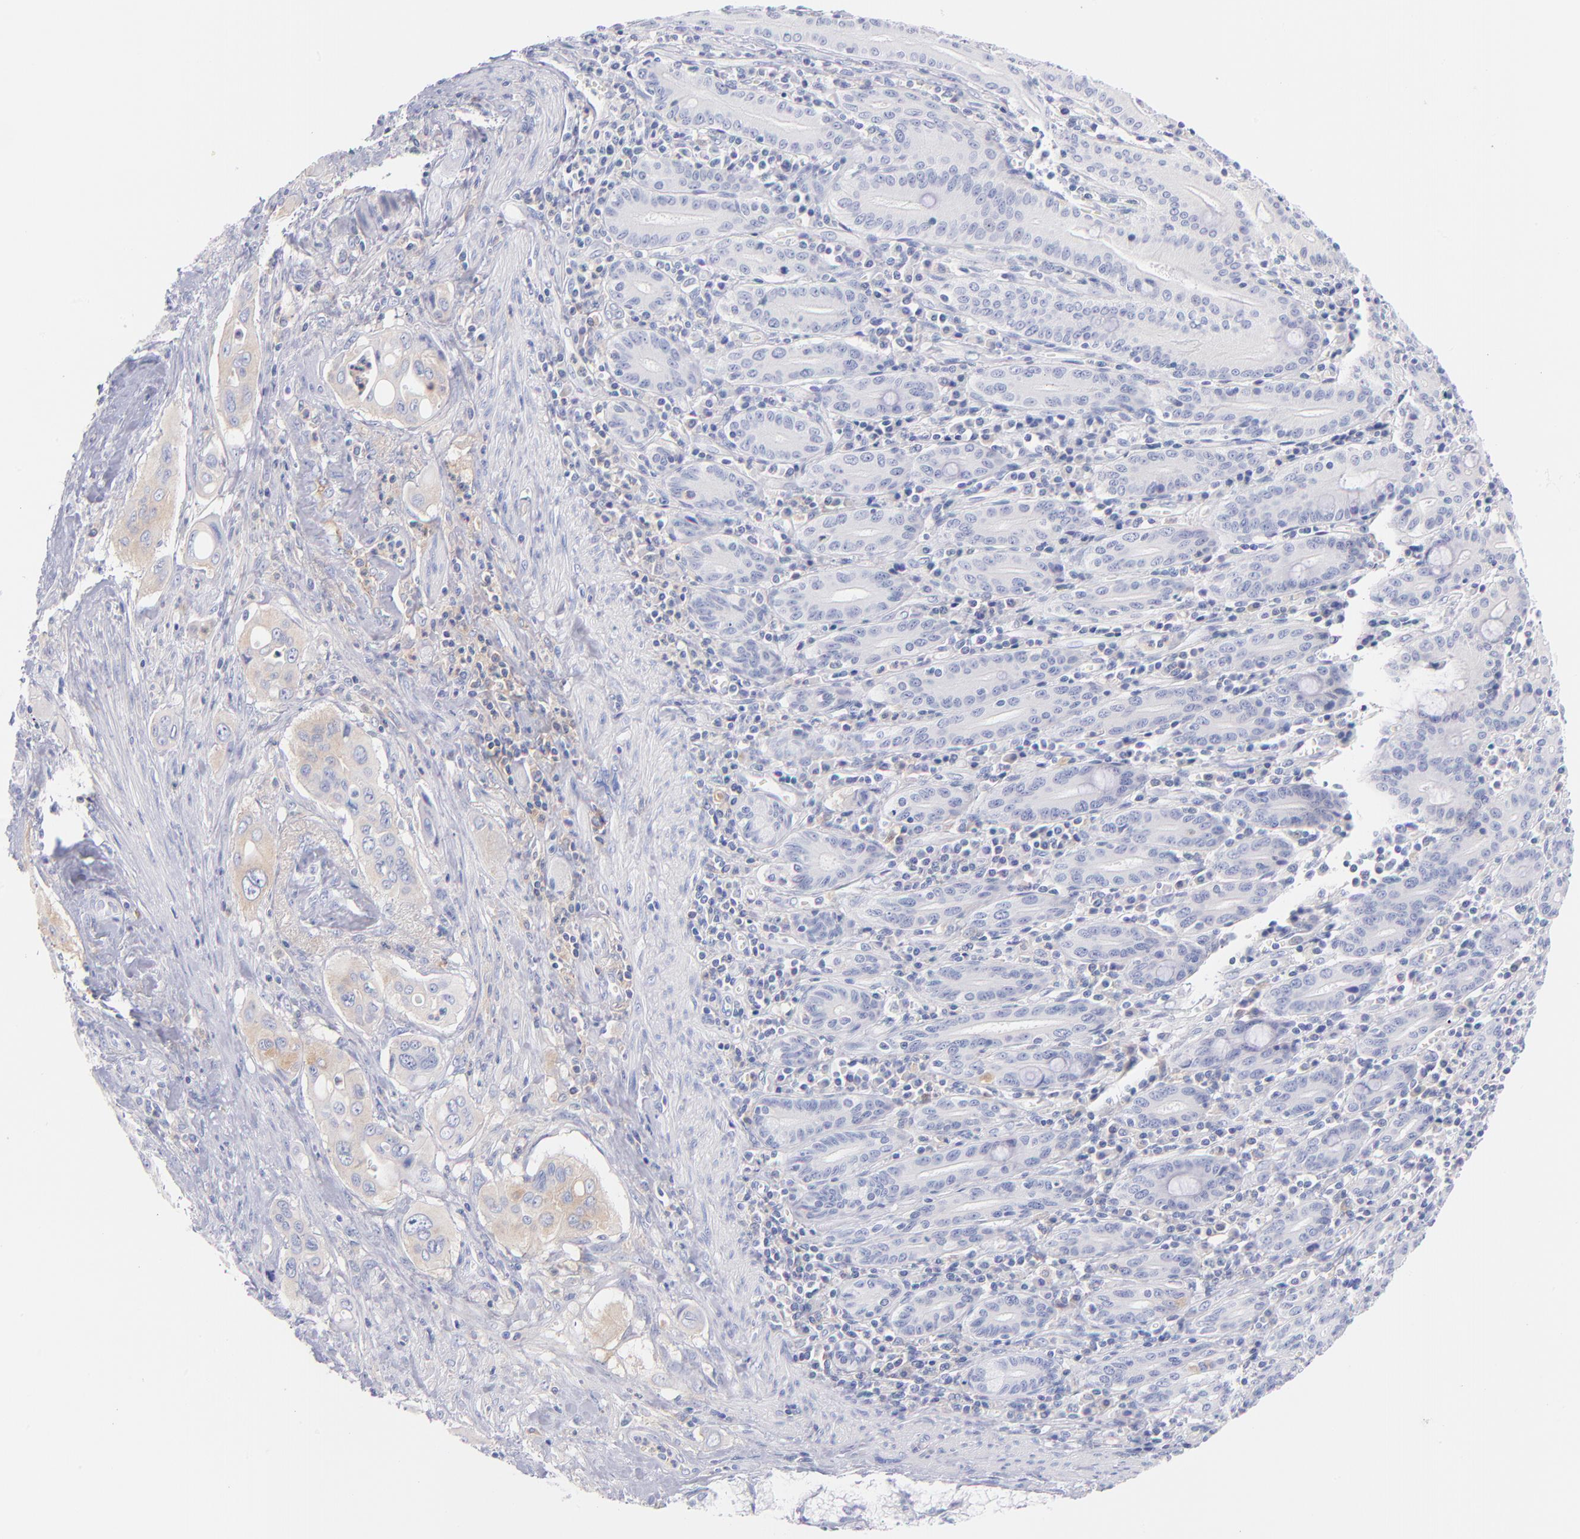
{"staining": {"intensity": "weak", "quantity": "25%-75%", "location": "cytoplasmic/membranous"}, "tissue": "pancreatic cancer", "cell_type": "Tumor cells", "image_type": "cancer", "snomed": [{"axis": "morphology", "description": "Adenocarcinoma, NOS"}, {"axis": "topography", "description": "Pancreas"}], "caption": "Protein expression by immunohistochemistry exhibits weak cytoplasmic/membranous positivity in about 25%-75% of tumor cells in pancreatic cancer (adenocarcinoma).", "gene": "HP", "patient": {"sex": "male", "age": 77}}